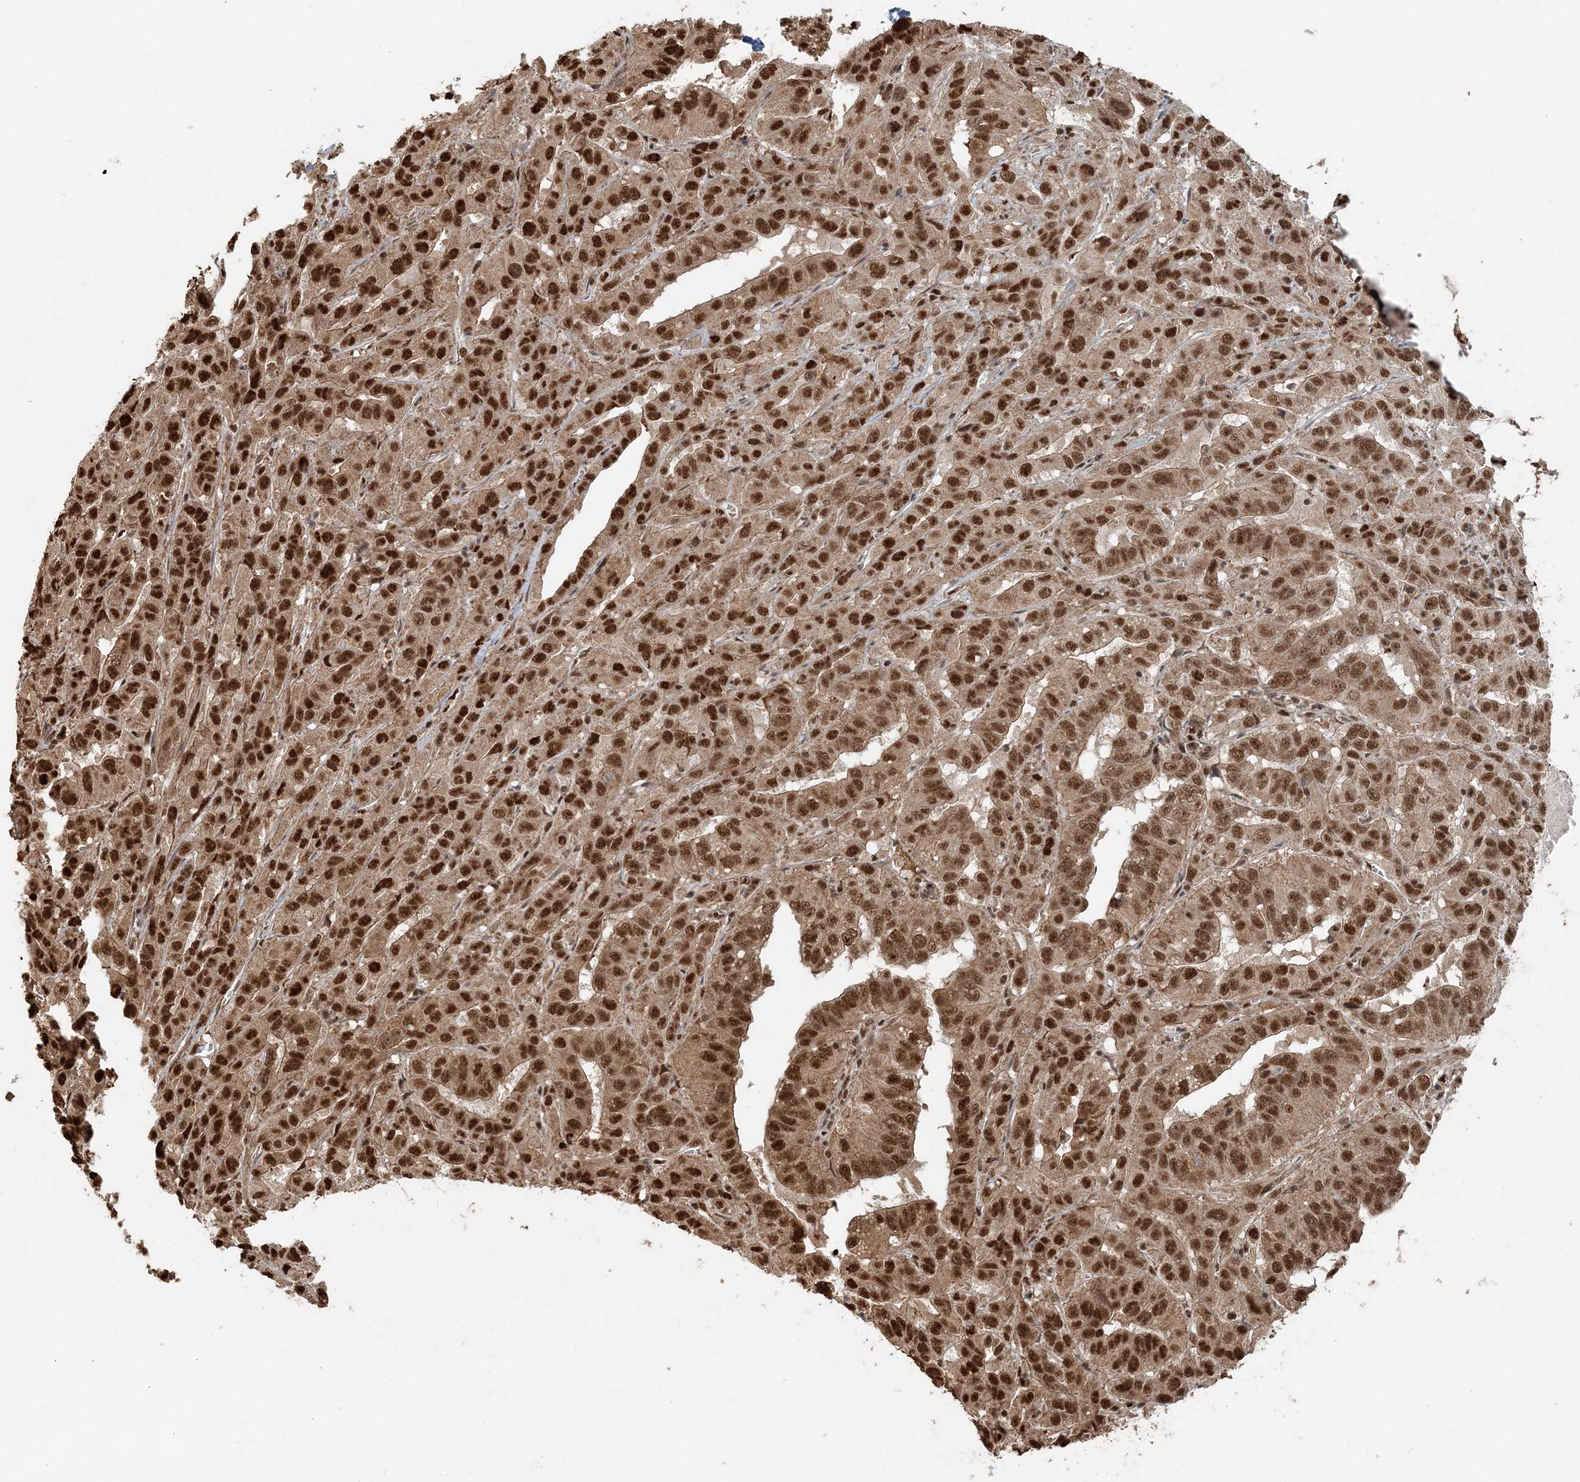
{"staining": {"intensity": "strong", "quantity": ">75%", "location": "nuclear"}, "tissue": "pancreatic cancer", "cell_type": "Tumor cells", "image_type": "cancer", "snomed": [{"axis": "morphology", "description": "Adenocarcinoma, NOS"}, {"axis": "topography", "description": "Pancreas"}], "caption": "Adenocarcinoma (pancreatic) stained with a brown dye exhibits strong nuclear positive expression in approximately >75% of tumor cells.", "gene": "ARHGAP35", "patient": {"sex": "male", "age": 63}}